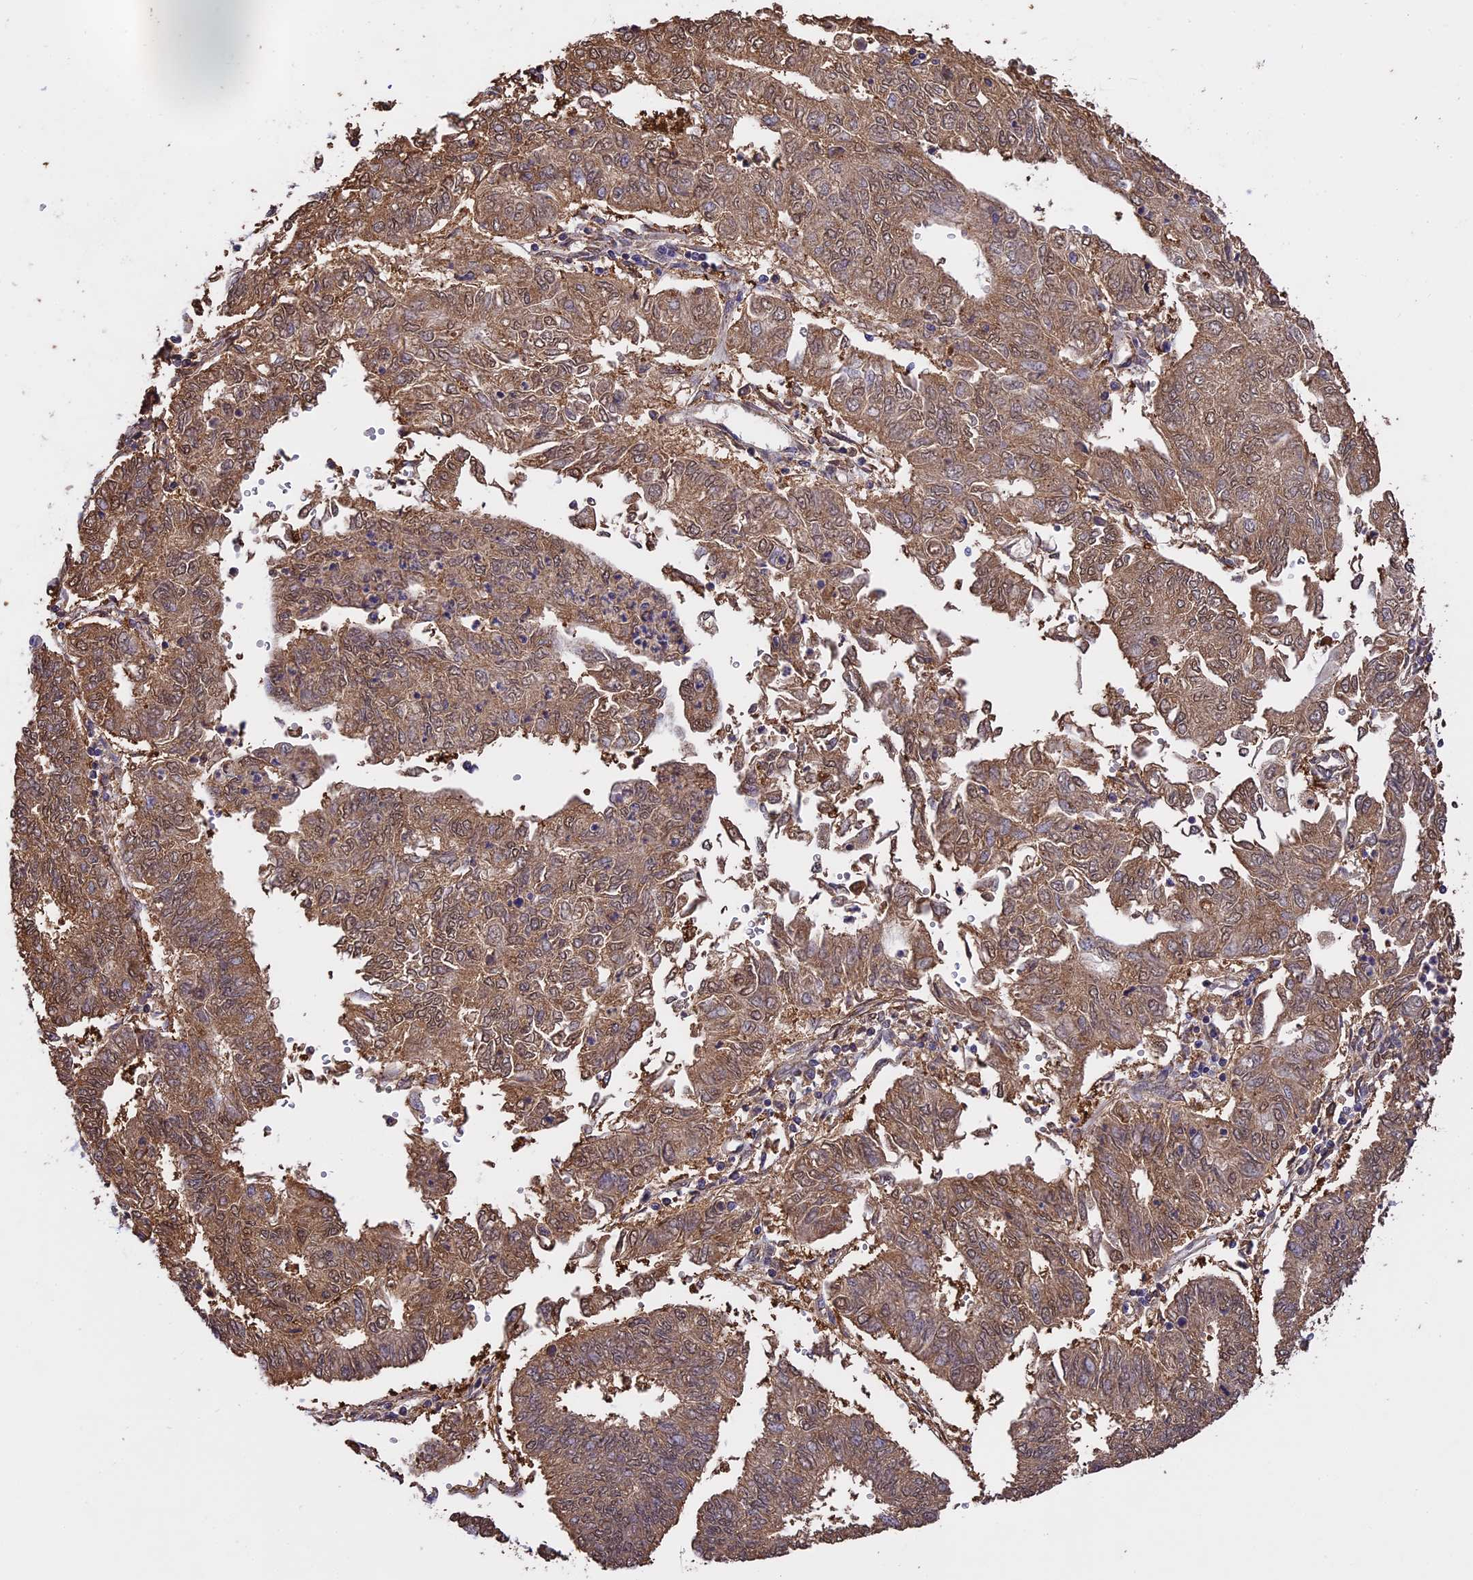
{"staining": {"intensity": "moderate", "quantity": ">75%", "location": "cytoplasmic/membranous,nuclear"}, "tissue": "endometrial cancer", "cell_type": "Tumor cells", "image_type": "cancer", "snomed": [{"axis": "morphology", "description": "Adenocarcinoma, NOS"}, {"axis": "topography", "description": "Endometrium"}], "caption": "The photomicrograph demonstrates immunohistochemical staining of endometrial cancer (adenocarcinoma). There is moderate cytoplasmic/membranous and nuclear expression is present in approximately >75% of tumor cells.", "gene": "ARHGAP19", "patient": {"sex": "female", "age": 68}}